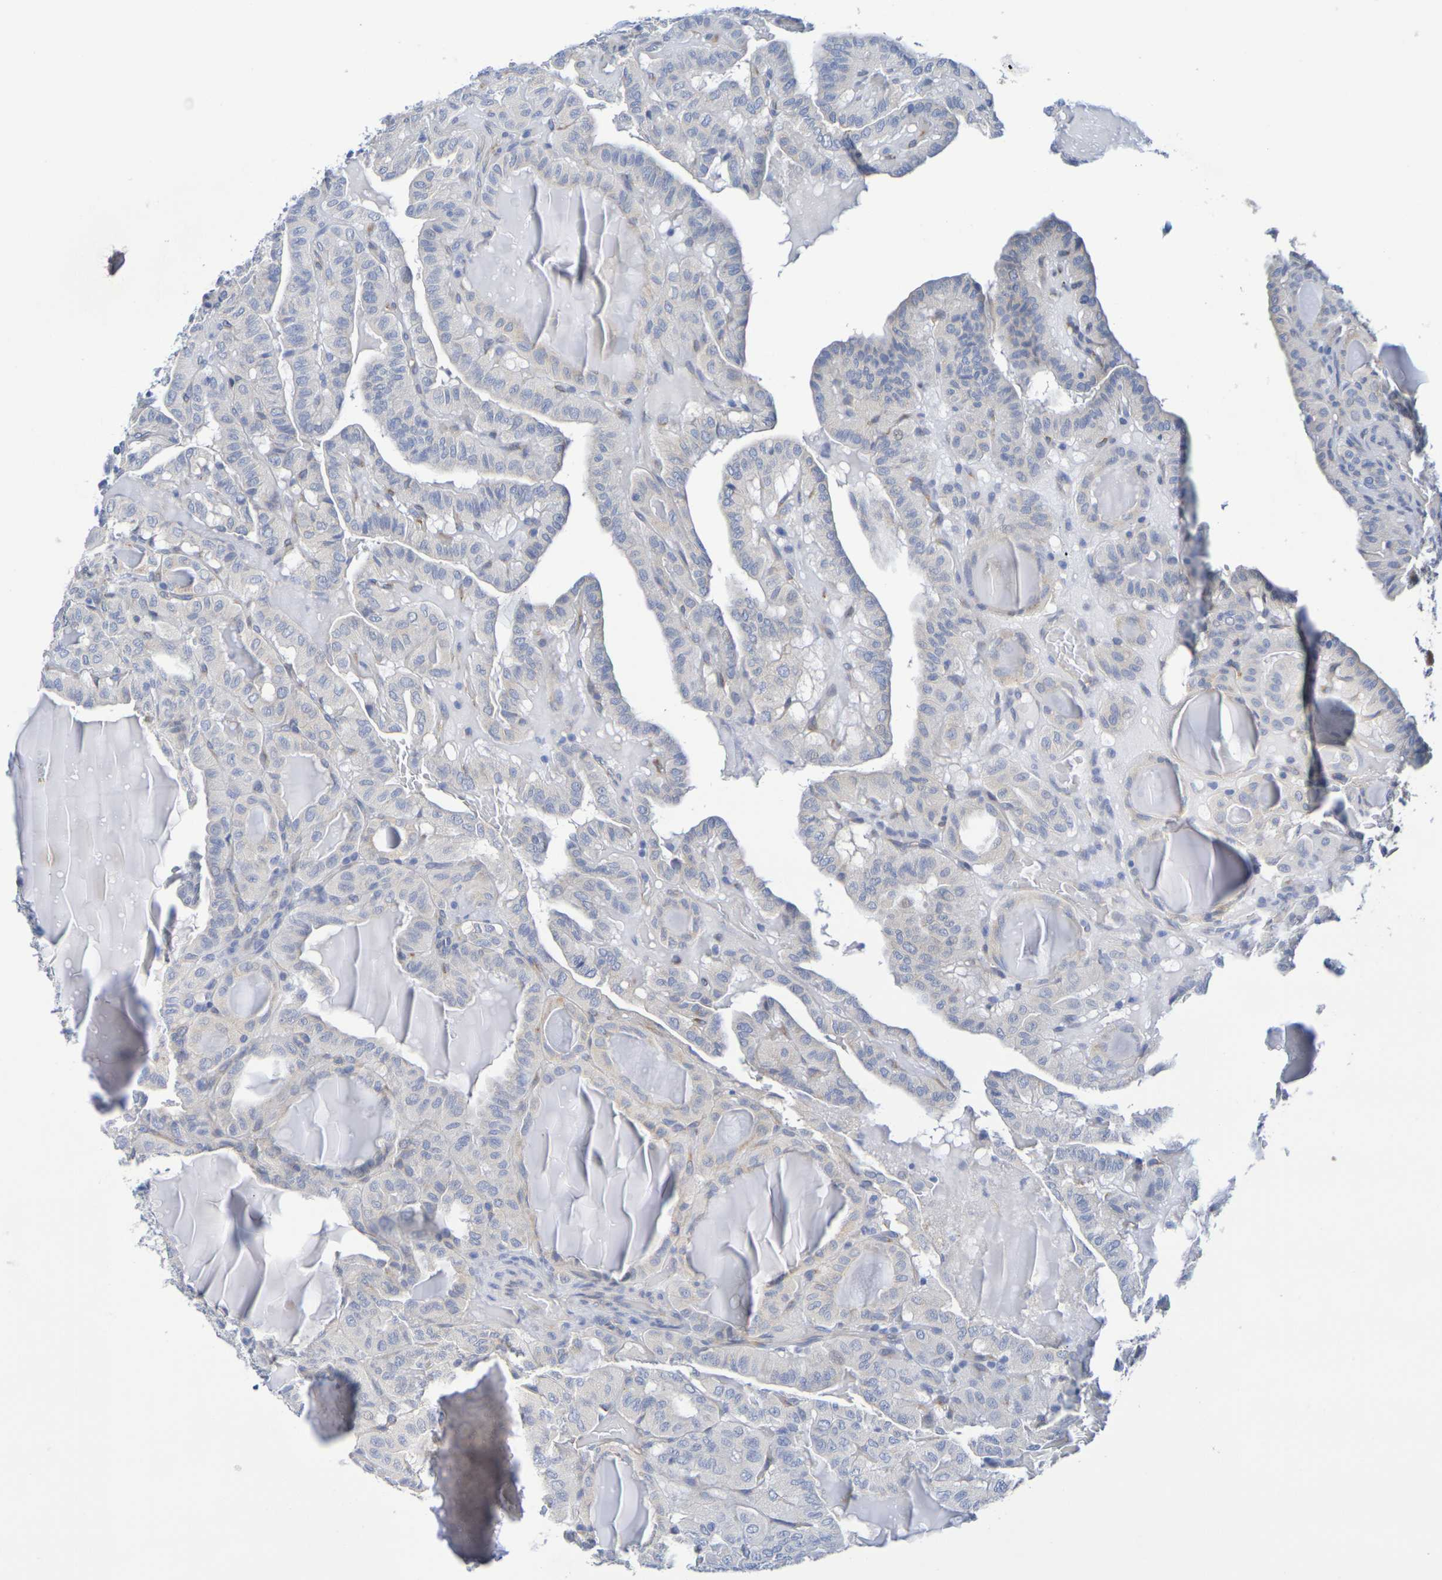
{"staining": {"intensity": "negative", "quantity": "none", "location": "none"}, "tissue": "thyroid cancer", "cell_type": "Tumor cells", "image_type": "cancer", "snomed": [{"axis": "morphology", "description": "Papillary adenocarcinoma, NOS"}, {"axis": "topography", "description": "Thyroid gland"}], "caption": "Immunohistochemical staining of thyroid cancer (papillary adenocarcinoma) demonstrates no significant positivity in tumor cells.", "gene": "TMCC3", "patient": {"sex": "male", "age": 77}}